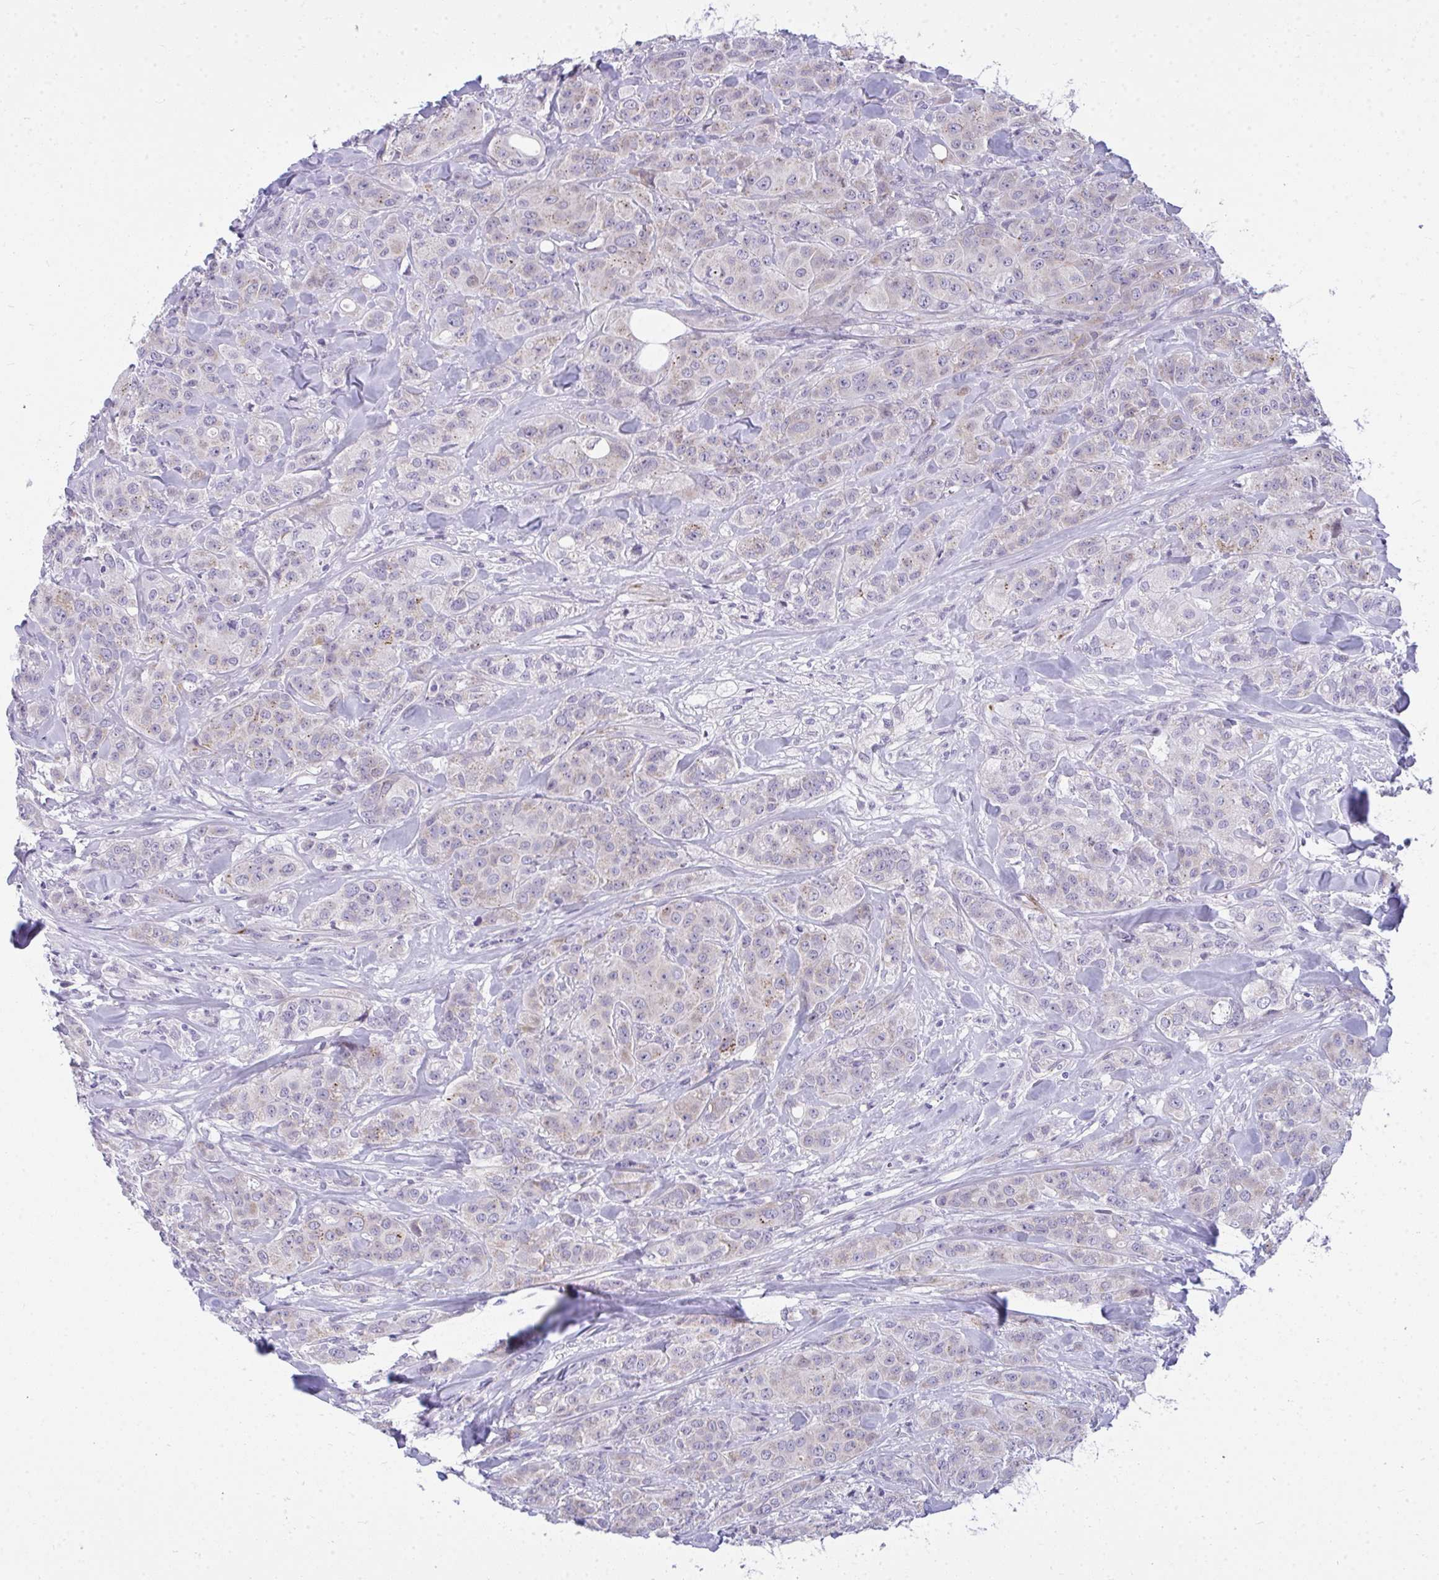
{"staining": {"intensity": "weak", "quantity": "25%-75%", "location": "cytoplasmic/membranous"}, "tissue": "breast cancer", "cell_type": "Tumor cells", "image_type": "cancer", "snomed": [{"axis": "morphology", "description": "Normal tissue, NOS"}, {"axis": "morphology", "description": "Duct carcinoma"}, {"axis": "topography", "description": "Breast"}], "caption": "Protein expression analysis of invasive ductal carcinoma (breast) exhibits weak cytoplasmic/membranous staining in about 25%-75% of tumor cells.", "gene": "TSBP1", "patient": {"sex": "female", "age": 43}}